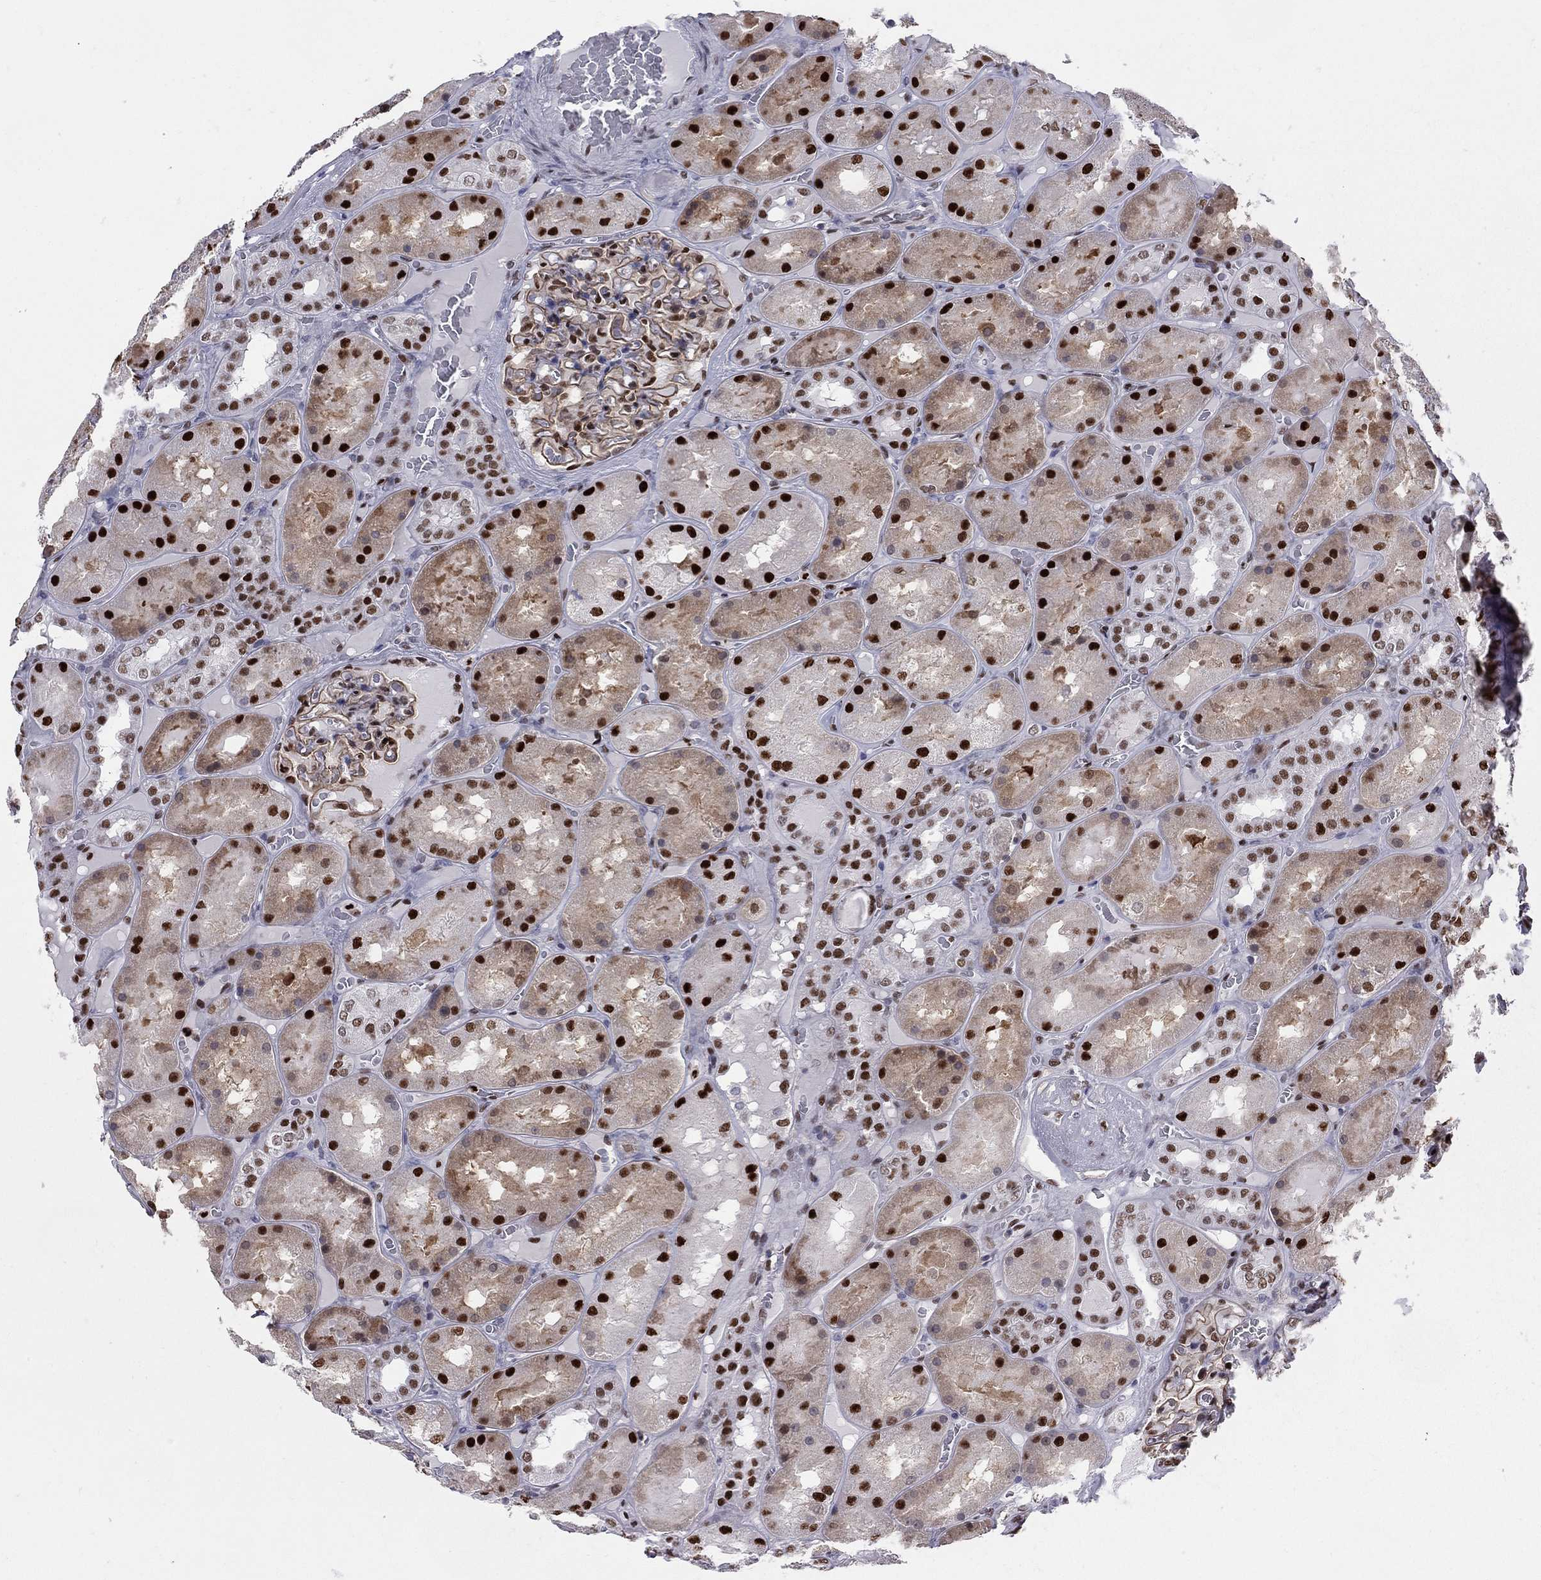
{"staining": {"intensity": "strong", "quantity": "25%-75%", "location": "nuclear"}, "tissue": "kidney", "cell_type": "Cells in glomeruli", "image_type": "normal", "snomed": [{"axis": "morphology", "description": "Normal tissue, NOS"}, {"axis": "topography", "description": "Kidney"}], "caption": "Protein staining reveals strong nuclear positivity in about 25%-75% of cells in glomeruli in normal kidney.", "gene": "PCGF3", "patient": {"sex": "male", "age": 73}}